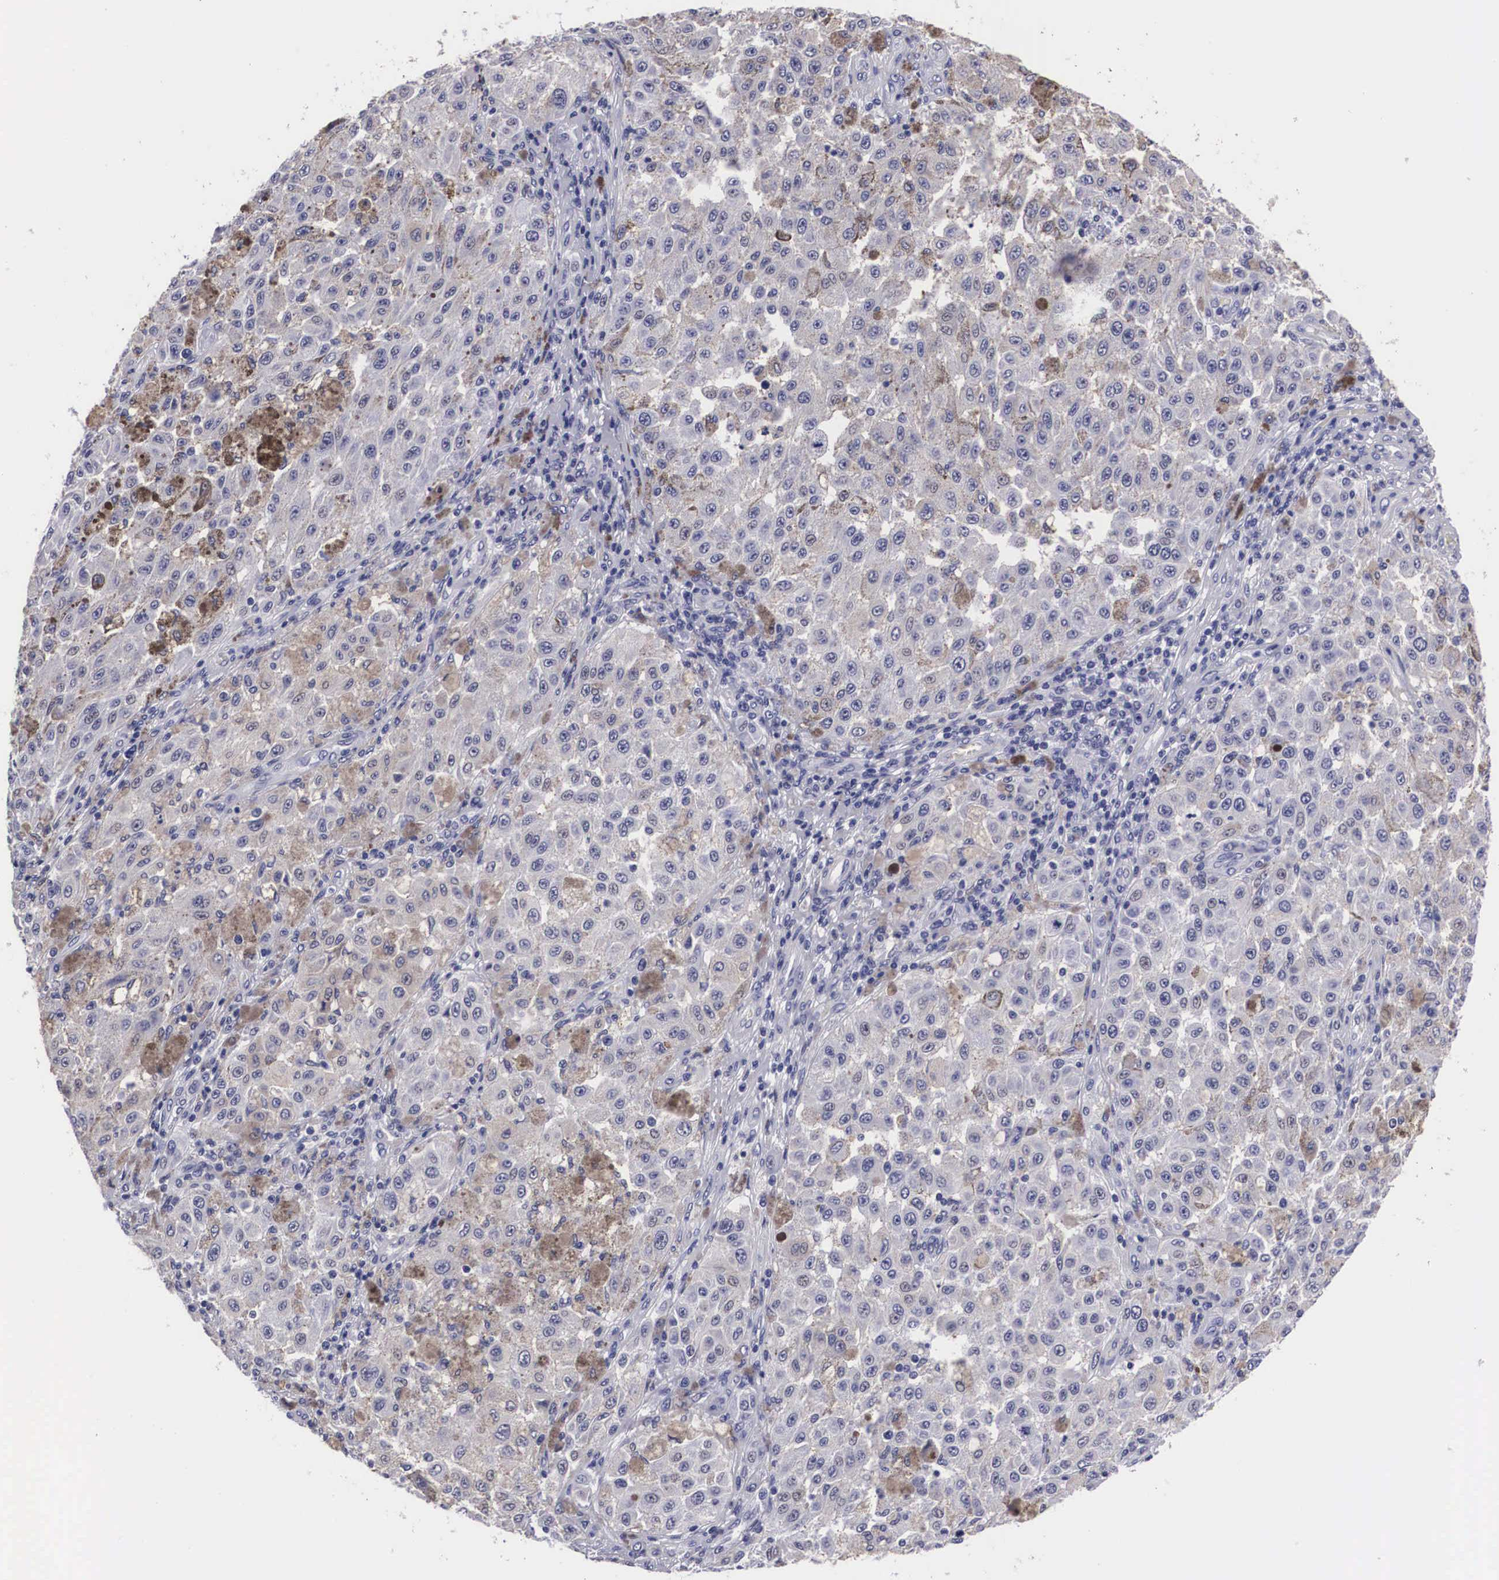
{"staining": {"intensity": "negative", "quantity": "none", "location": "none"}, "tissue": "melanoma", "cell_type": "Tumor cells", "image_type": "cancer", "snomed": [{"axis": "morphology", "description": "Malignant melanoma, NOS"}, {"axis": "topography", "description": "Skin"}], "caption": "Melanoma was stained to show a protein in brown. There is no significant expression in tumor cells.", "gene": "C22orf31", "patient": {"sex": "female", "age": 64}}